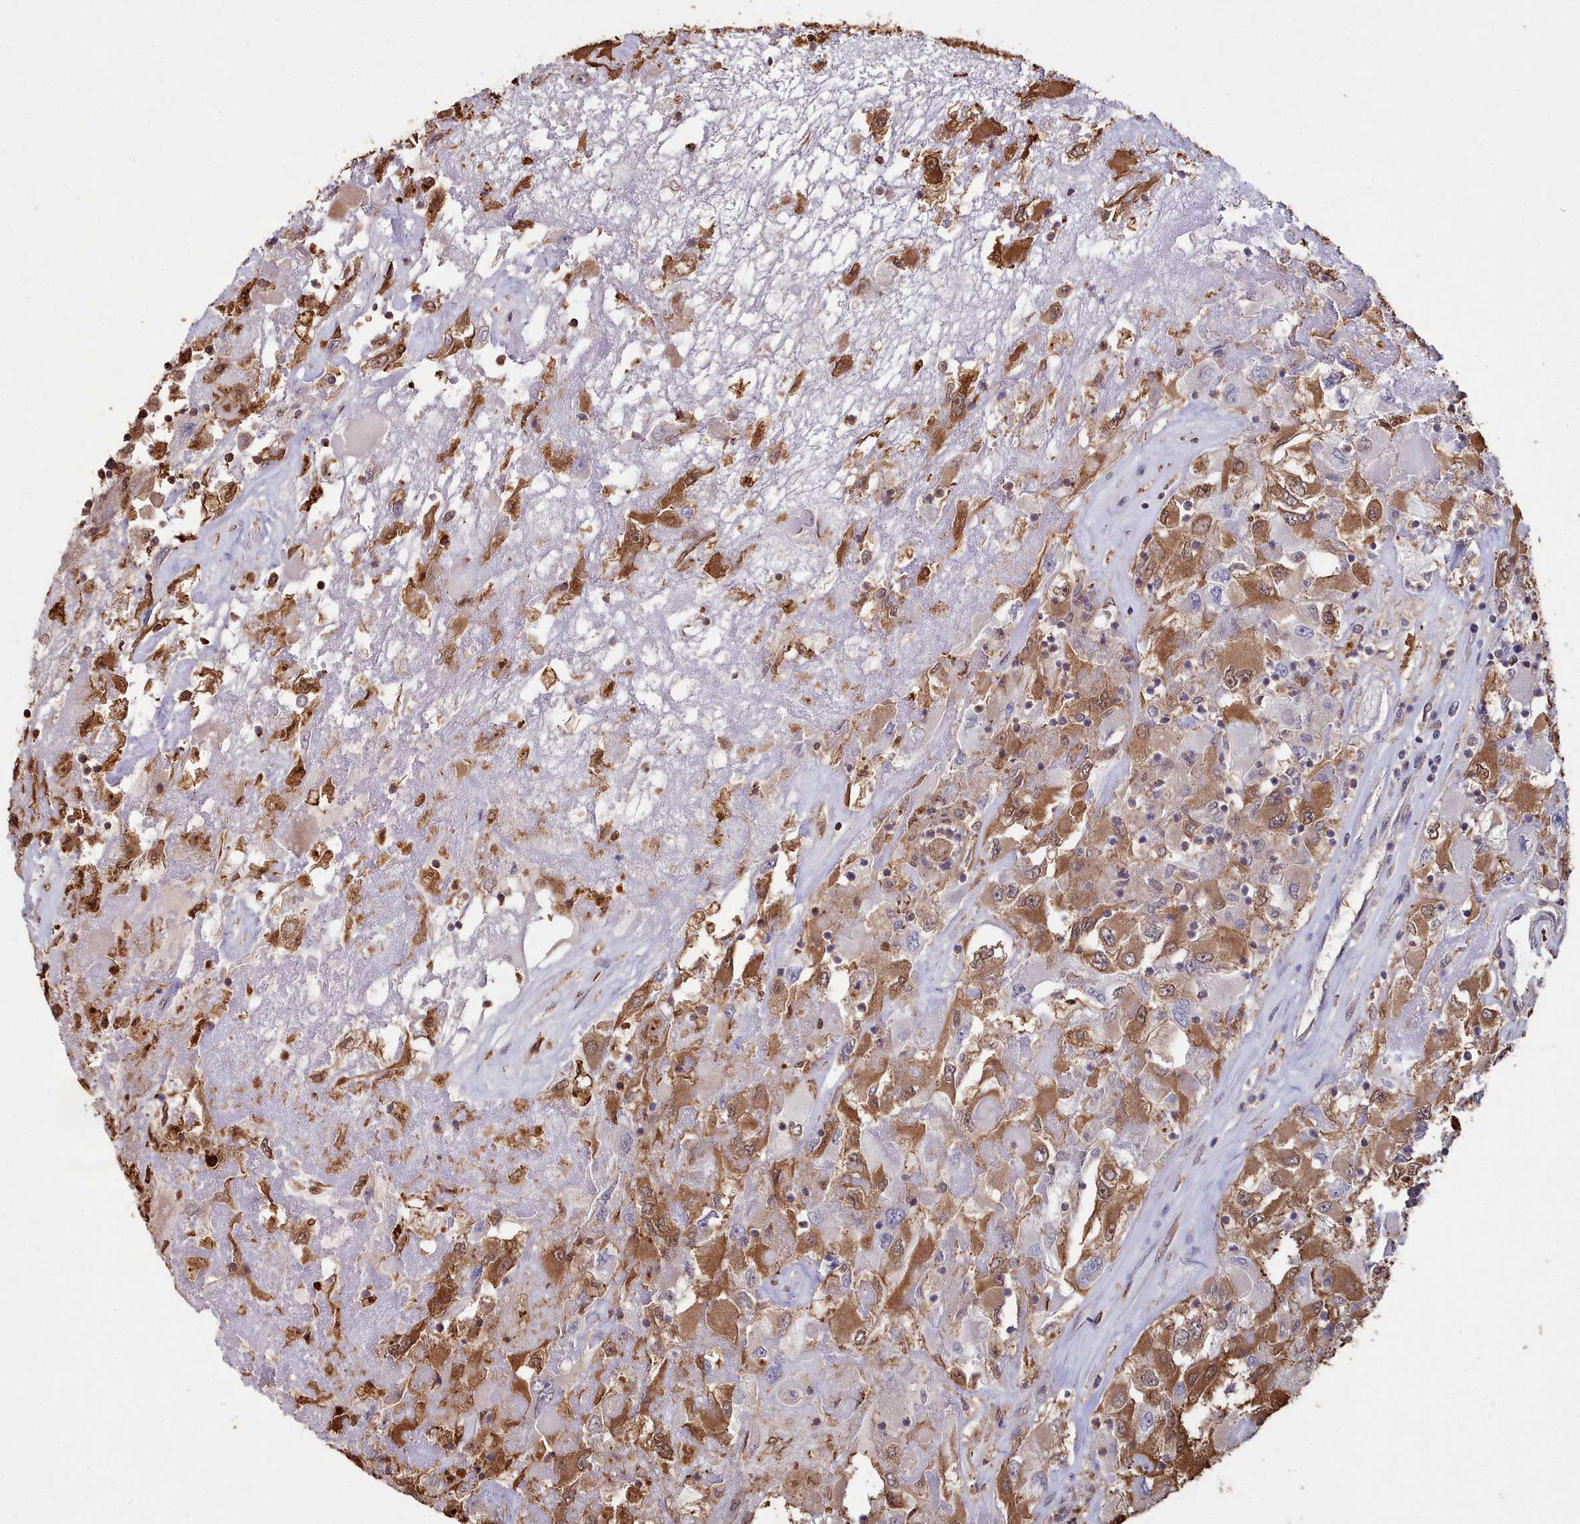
{"staining": {"intensity": "moderate", "quantity": ">75%", "location": "cytoplasmic/membranous,nuclear"}, "tissue": "renal cancer", "cell_type": "Tumor cells", "image_type": "cancer", "snomed": [{"axis": "morphology", "description": "Adenocarcinoma, NOS"}, {"axis": "topography", "description": "Kidney"}], "caption": "A high-resolution micrograph shows IHC staining of adenocarcinoma (renal), which shows moderate cytoplasmic/membranous and nuclear positivity in approximately >75% of tumor cells.", "gene": "GAPDH", "patient": {"sex": "female", "age": 52}}